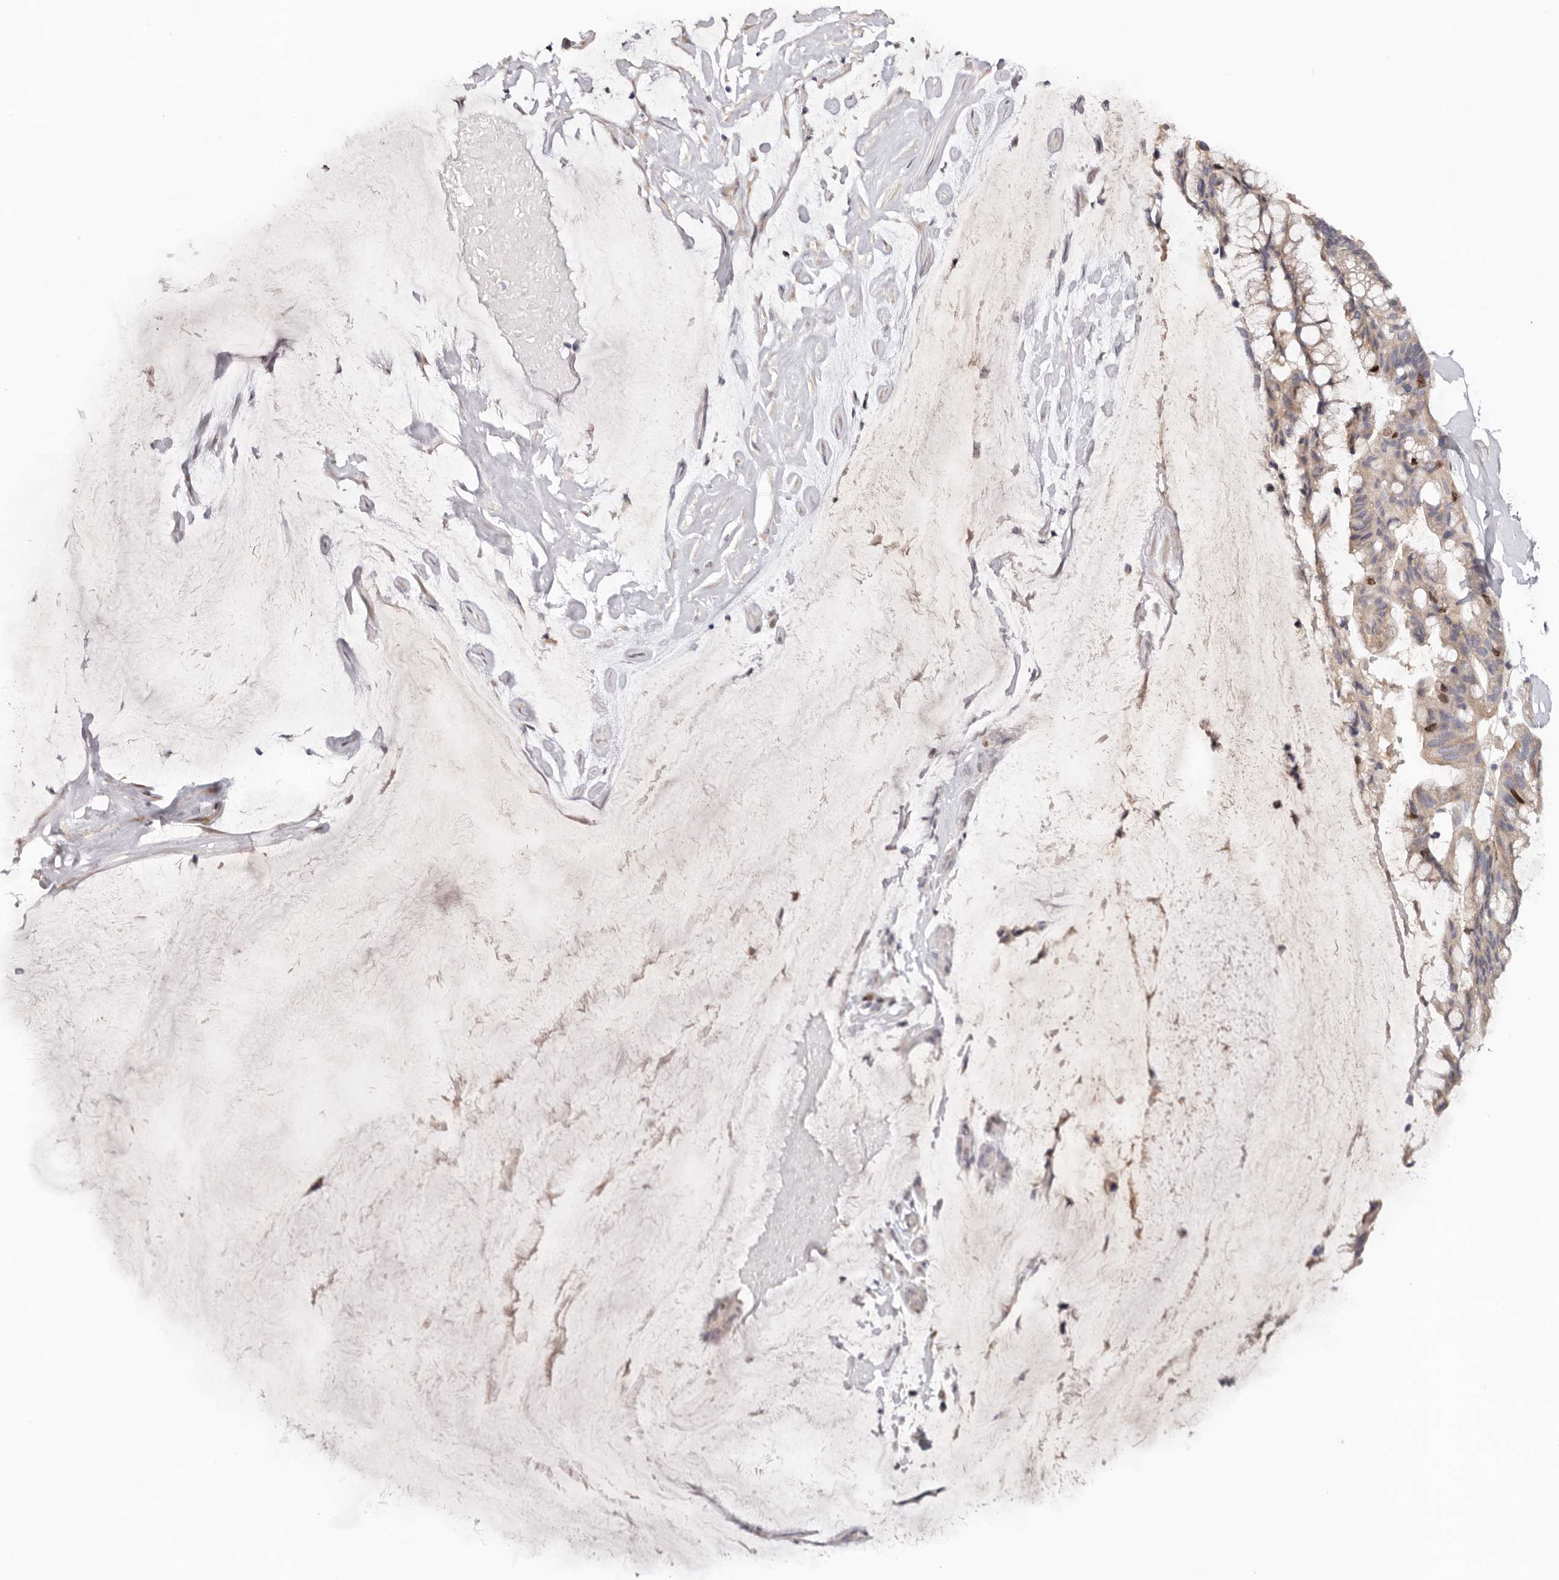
{"staining": {"intensity": "moderate", "quantity": "<25%", "location": "nuclear"}, "tissue": "ovarian cancer", "cell_type": "Tumor cells", "image_type": "cancer", "snomed": [{"axis": "morphology", "description": "Cystadenocarcinoma, mucinous, NOS"}, {"axis": "topography", "description": "Ovary"}], "caption": "This histopathology image reveals immunohistochemistry (IHC) staining of ovarian cancer (mucinous cystadenocarcinoma), with low moderate nuclear staining in approximately <25% of tumor cells.", "gene": "CCDC190", "patient": {"sex": "female", "age": 39}}